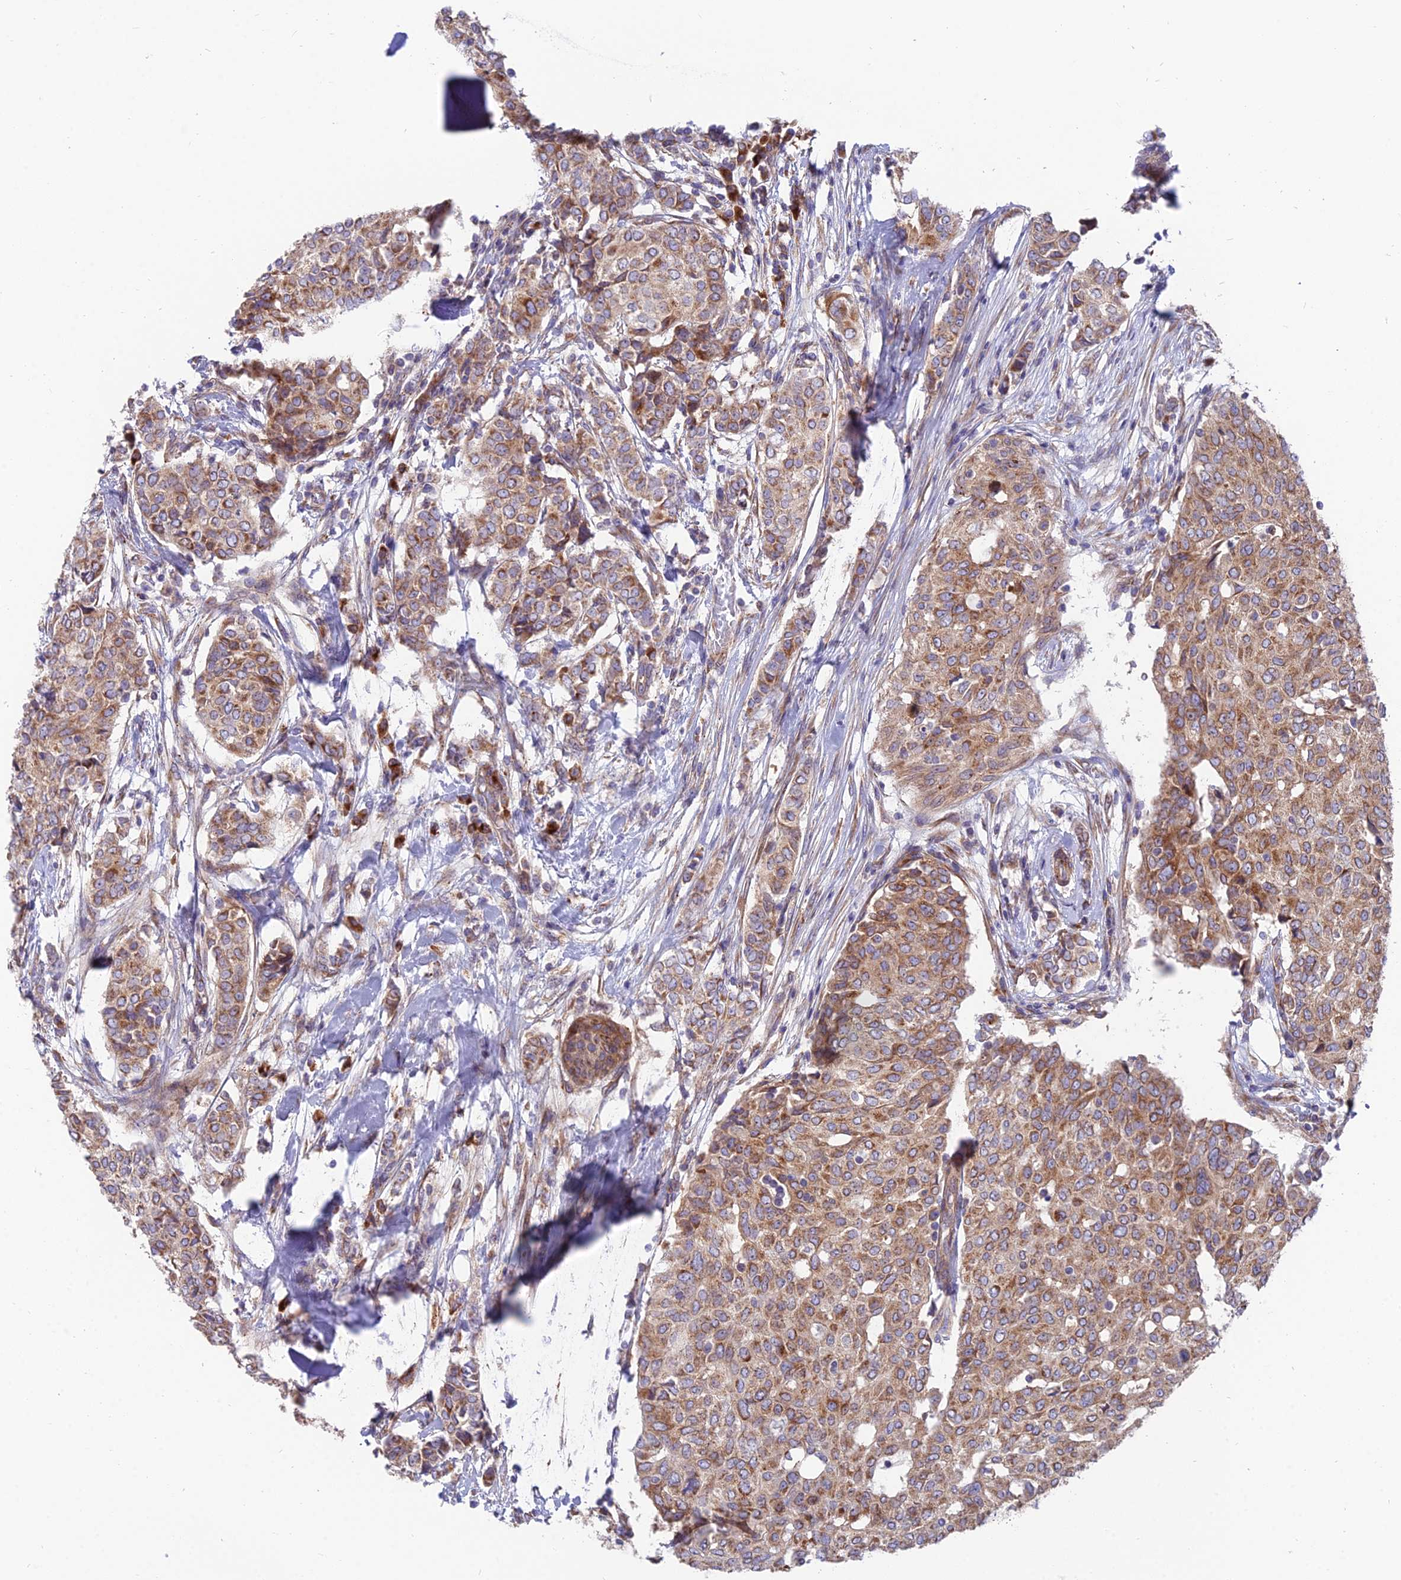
{"staining": {"intensity": "moderate", "quantity": ">75%", "location": "cytoplasmic/membranous"}, "tissue": "breast cancer", "cell_type": "Tumor cells", "image_type": "cancer", "snomed": [{"axis": "morphology", "description": "Lobular carcinoma"}, {"axis": "topography", "description": "Breast"}], "caption": "The micrograph shows immunohistochemical staining of lobular carcinoma (breast). There is moderate cytoplasmic/membranous expression is appreciated in about >75% of tumor cells. Immunohistochemistry stains the protein in brown and the nuclei are stained blue.", "gene": "TBC1D20", "patient": {"sex": "female", "age": 51}}